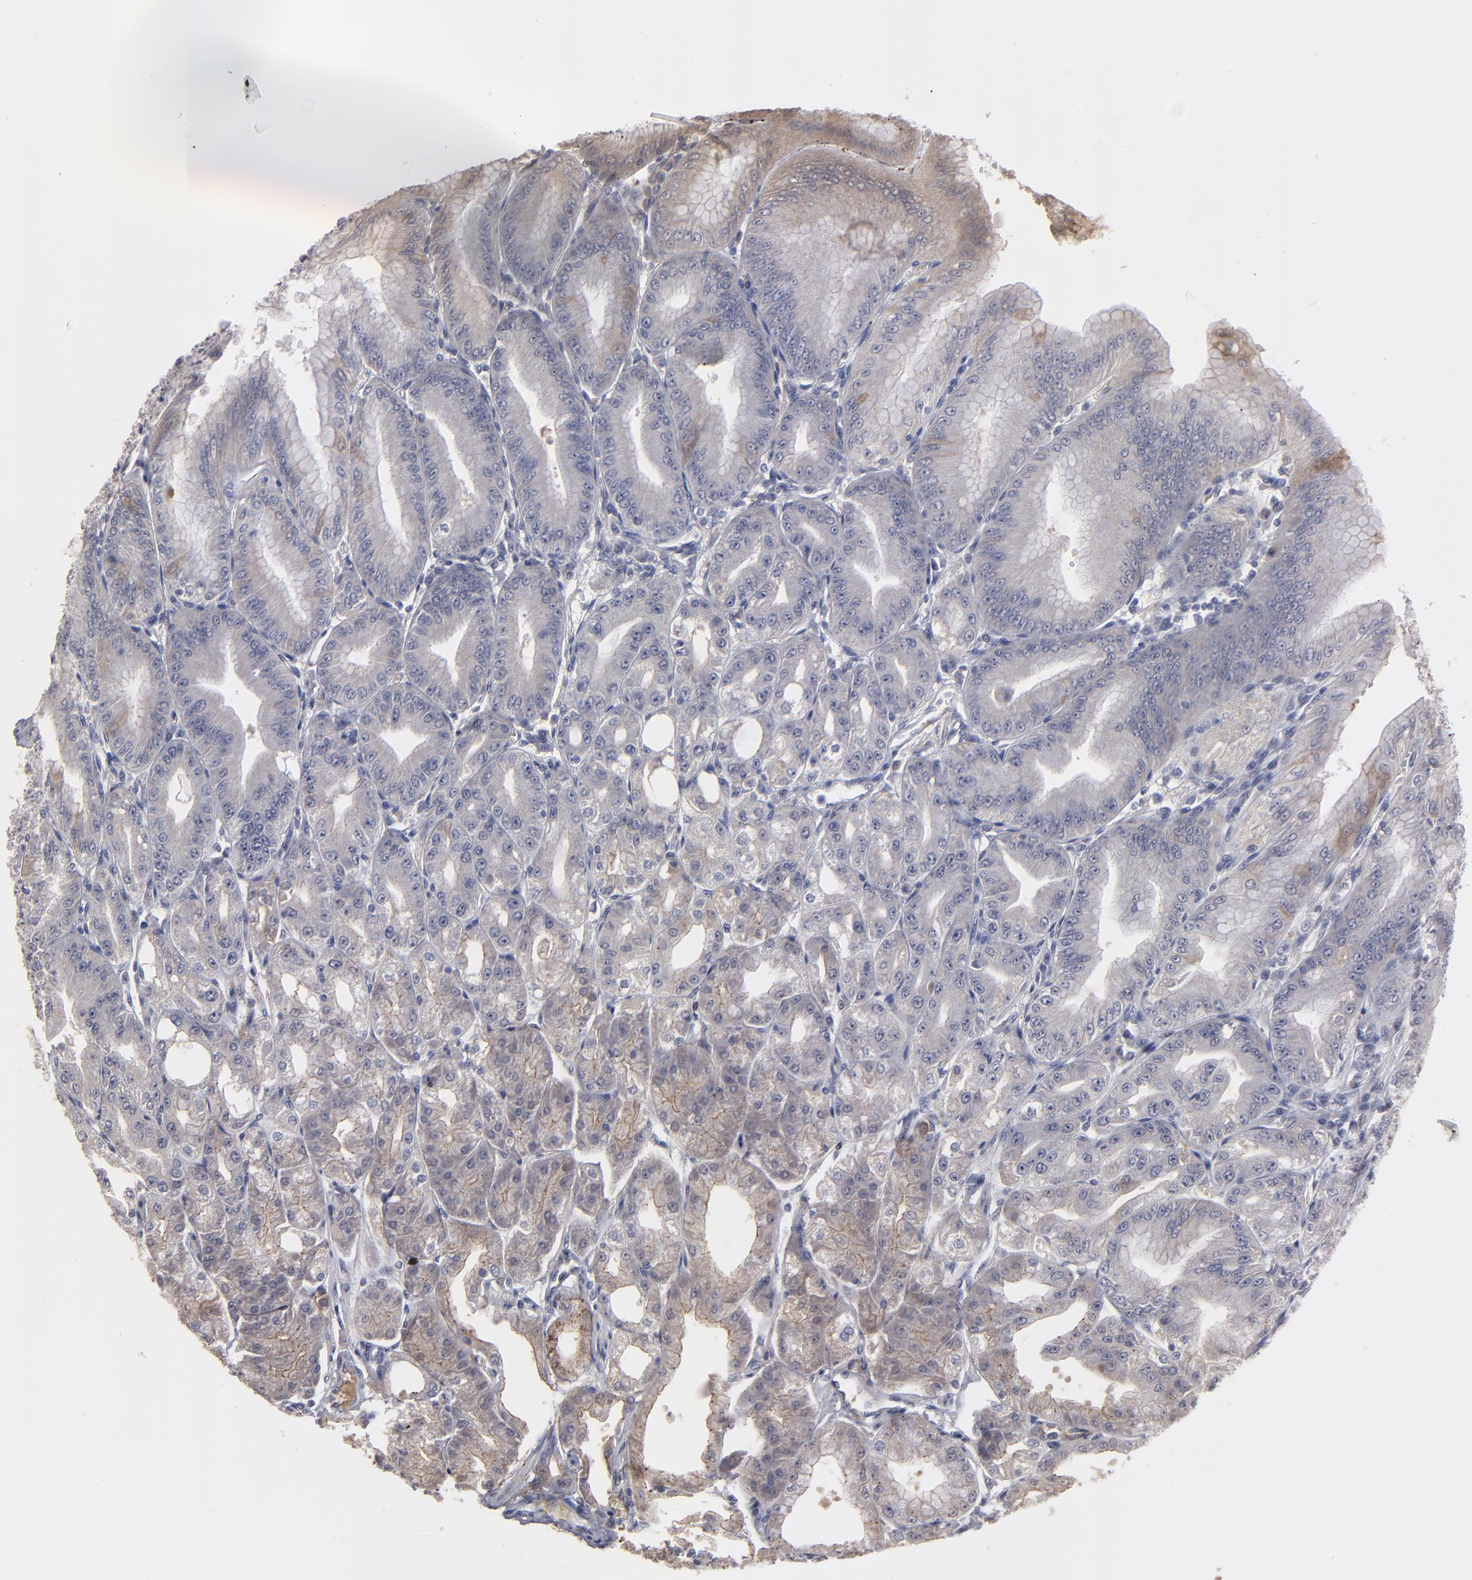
{"staining": {"intensity": "weak", "quantity": "<25%", "location": "cytoplasmic/membranous"}, "tissue": "stomach", "cell_type": "Glandular cells", "image_type": "normal", "snomed": [{"axis": "morphology", "description": "Normal tissue, NOS"}, {"axis": "topography", "description": "Stomach, lower"}], "caption": "Glandular cells are negative for protein expression in benign human stomach. Brightfield microscopy of immunohistochemistry stained with DAB (3,3'-diaminobenzidine) (brown) and hematoxylin (blue), captured at high magnification.", "gene": "GPM6B", "patient": {"sex": "male", "age": 71}}